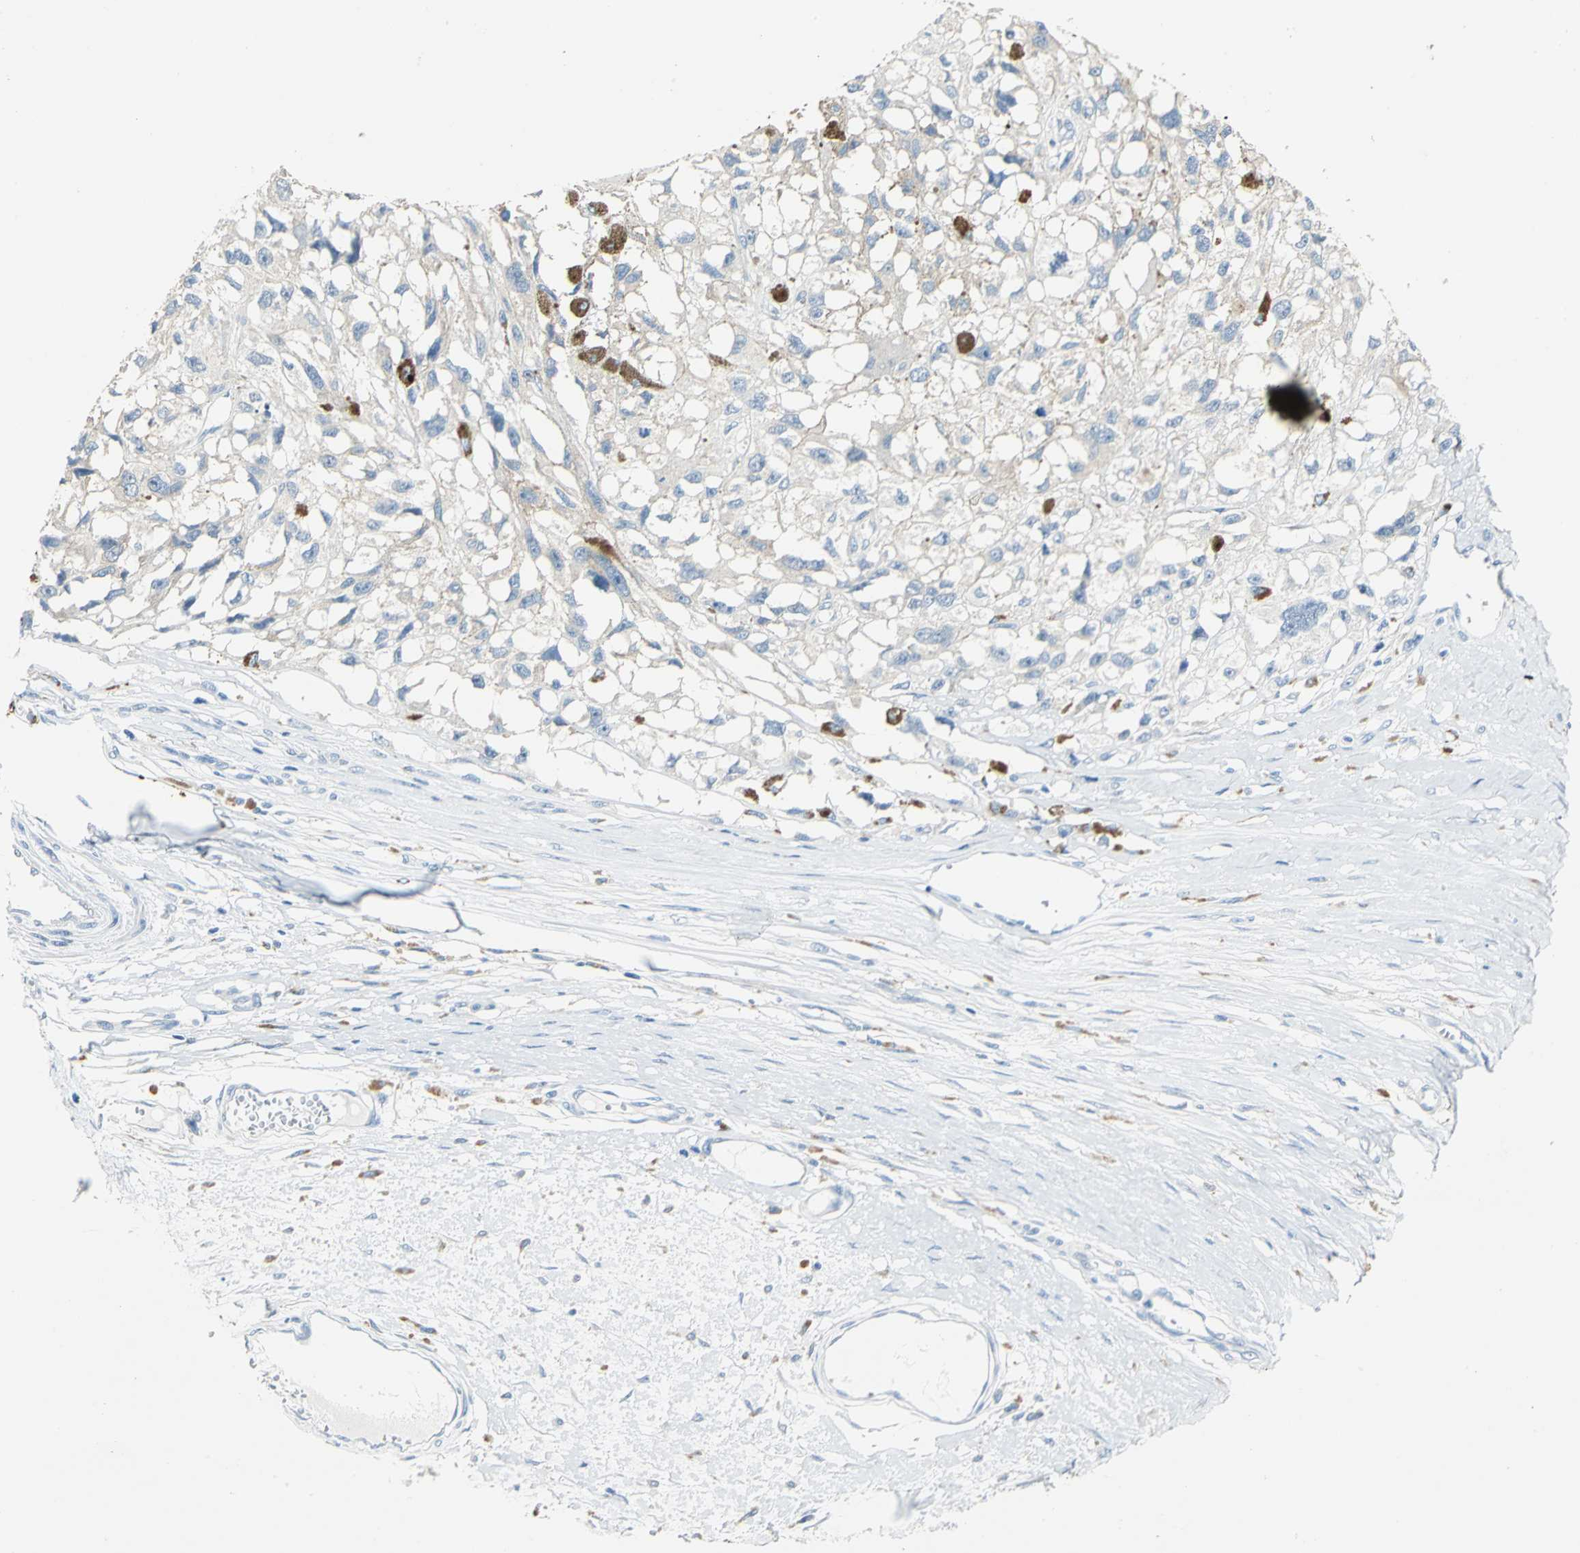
{"staining": {"intensity": "weak", "quantity": "25%-75%", "location": "cytoplasmic/membranous"}, "tissue": "melanoma", "cell_type": "Tumor cells", "image_type": "cancer", "snomed": [{"axis": "morphology", "description": "Malignant melanoma, Metastatic site"}, {"axis": "topography", "description": "Lymph node"}], "caption": "Immunohistochemical staining of malignant melanoma (metastatic site) displays low levels of weak cytoplasmic/membranous expression in approximately 25%-75% of tumor cells. The staining was performed using DAB, with brown indicating positive protein expression. Nuclei are stained blue with hematoxylin.", "gene": "RASD2", "patient": {"sex": "male", "age": 59}}